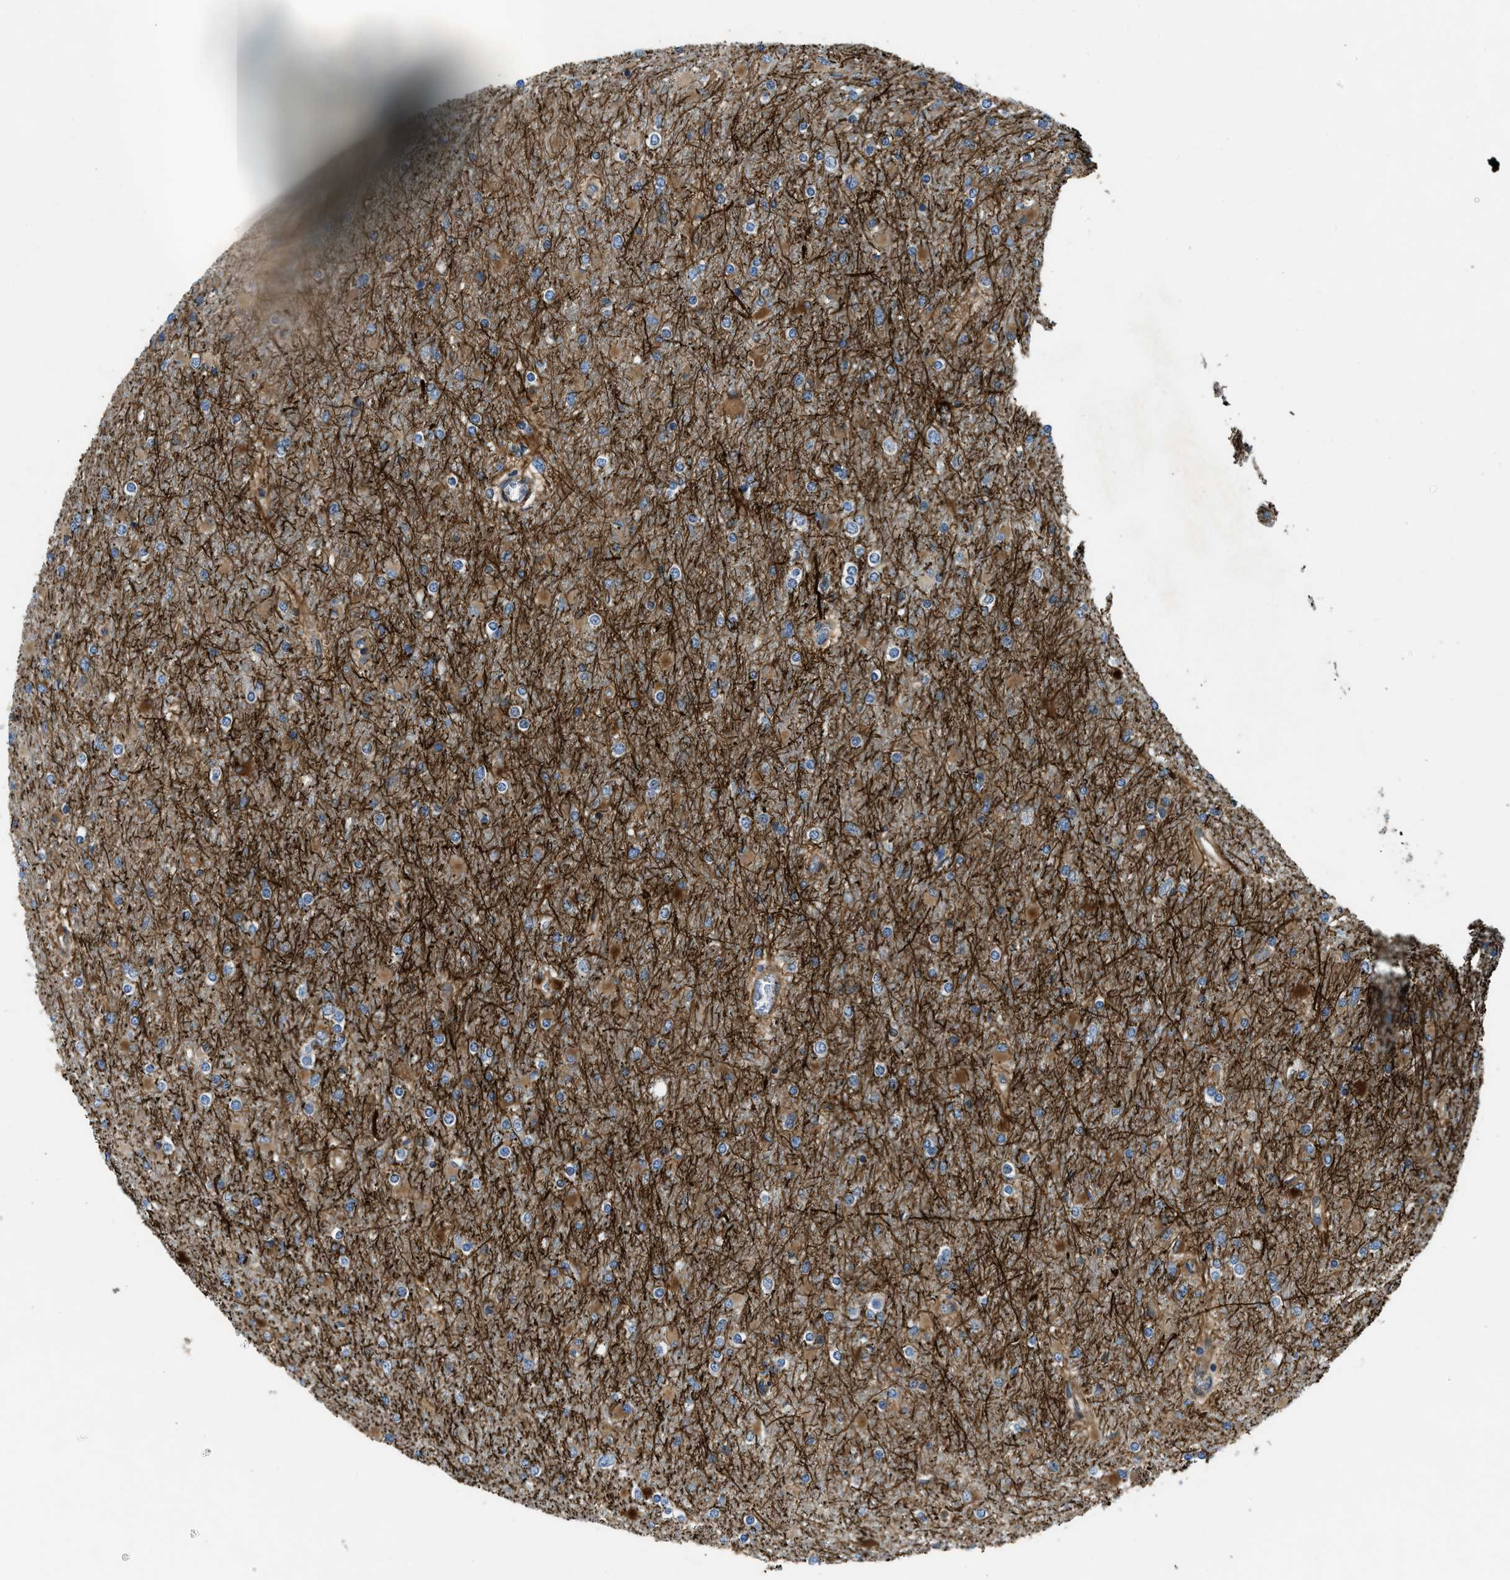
{"staining": {"intensity": "moderate", "quantity": "25%-75%", "location": "cytoplasmic/membranous"}, "tissue": "glioma", "cell_type": "Tumor cells", "image_type": "cancer", "snomed": [{"axis": "morphology", "description": "Glioma, malignant, High grade"}, {"axis": "topography", "description": "Cerebral cortex"}], "caption": "Human malignant glioma (high-grade) stained for a protein (brown) reveals moderate cytoplasmic/membranous positive positivity in about 25%-75% of tumor cells.", "gene": "NYNRIN", "patient": {"sex": "female", "age": 36}}